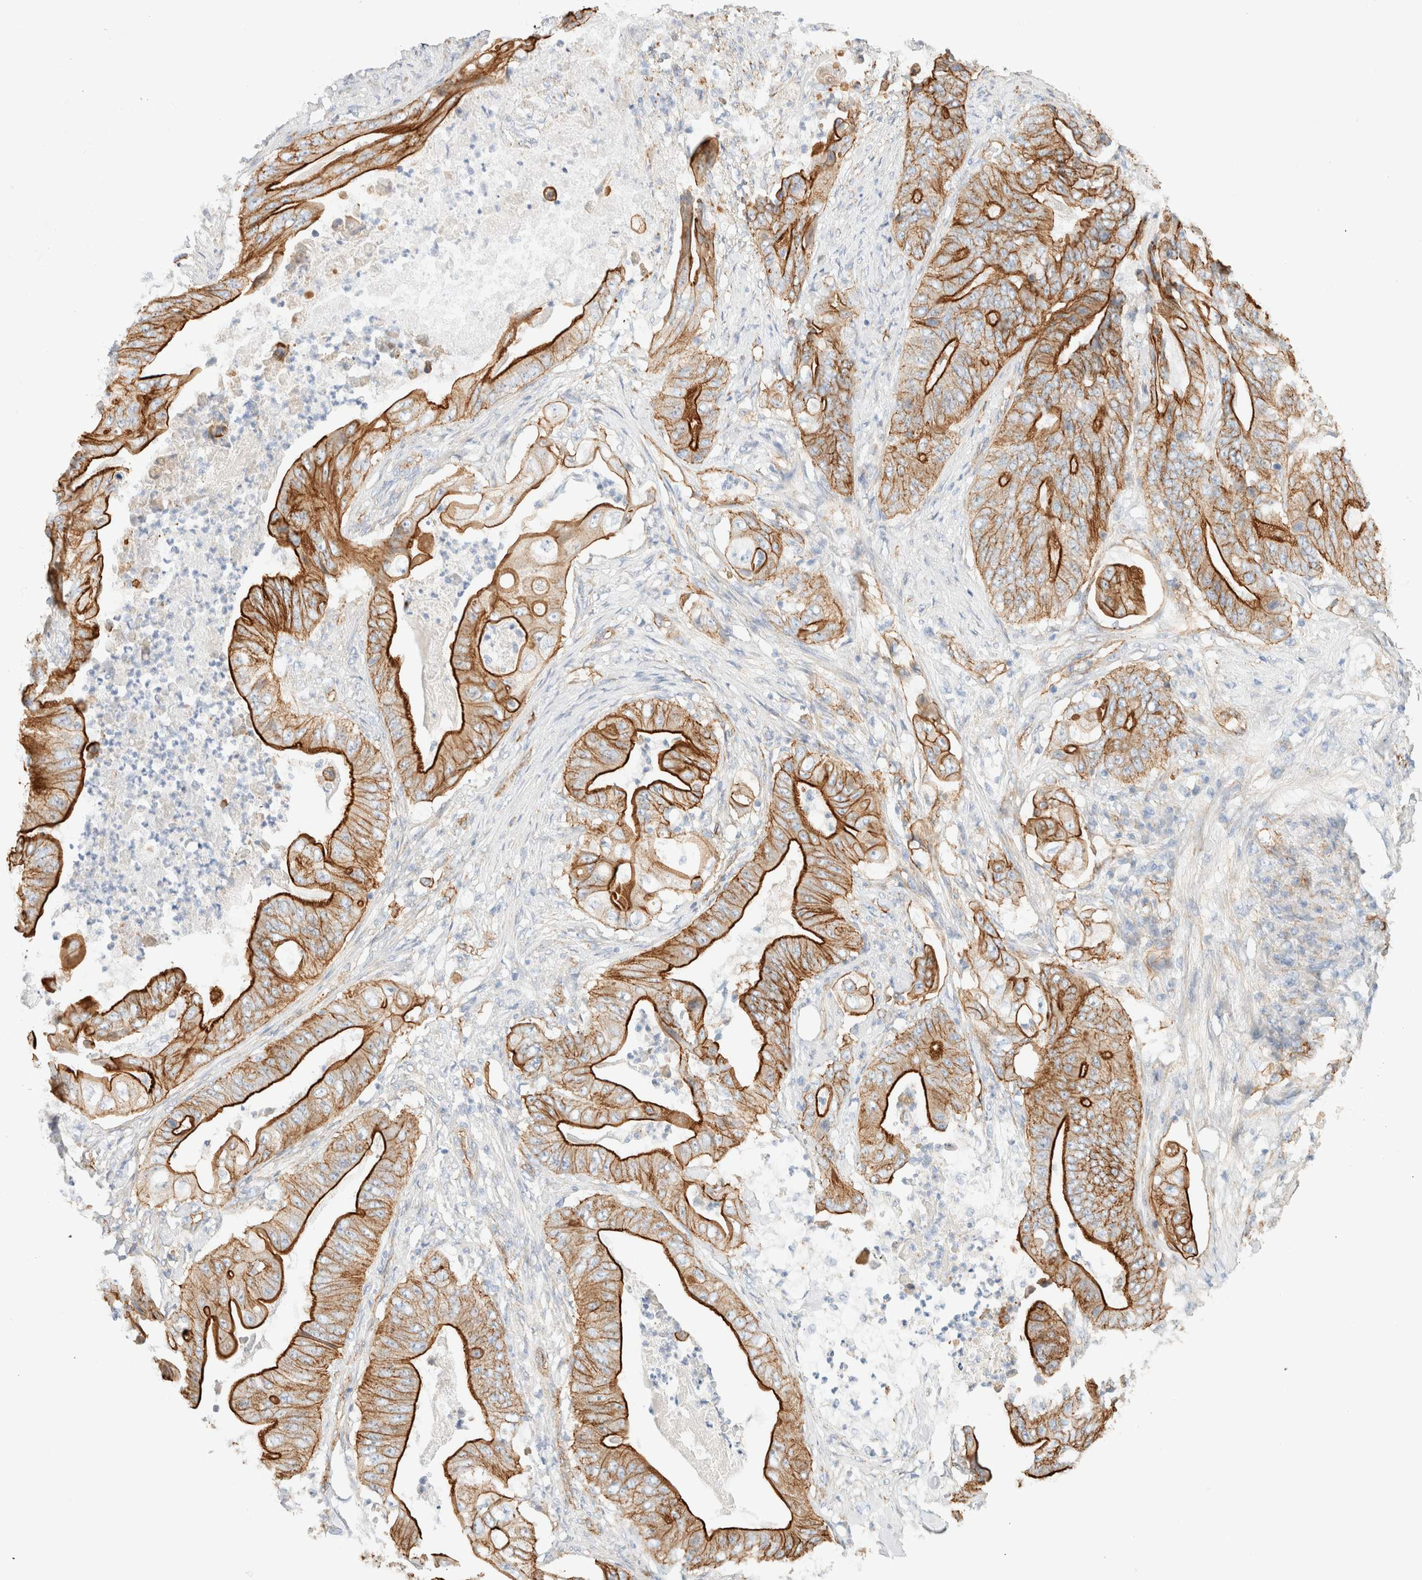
{"staining": {"intensity": "strong", "quantity": ">75%", "location": "cytoplasmic/membranous"}, "tissue": "stomach cancer", "cell_type": "Tumor cells", "image_type": "cancer", "snomed": [{"axis": "morphology", "description": "Adenocarcinoma, NOS"}, {"axis": "topography", "description": "Stomach"}], "caption": "This image reveals IHC staining of human adenocarcinoma (stomach), with high strong cytoplasmic/membranous expression in about >75% of tumor cells.", "gene": "CYB5R4", "patient": {"sex": "female", "age": 73}}